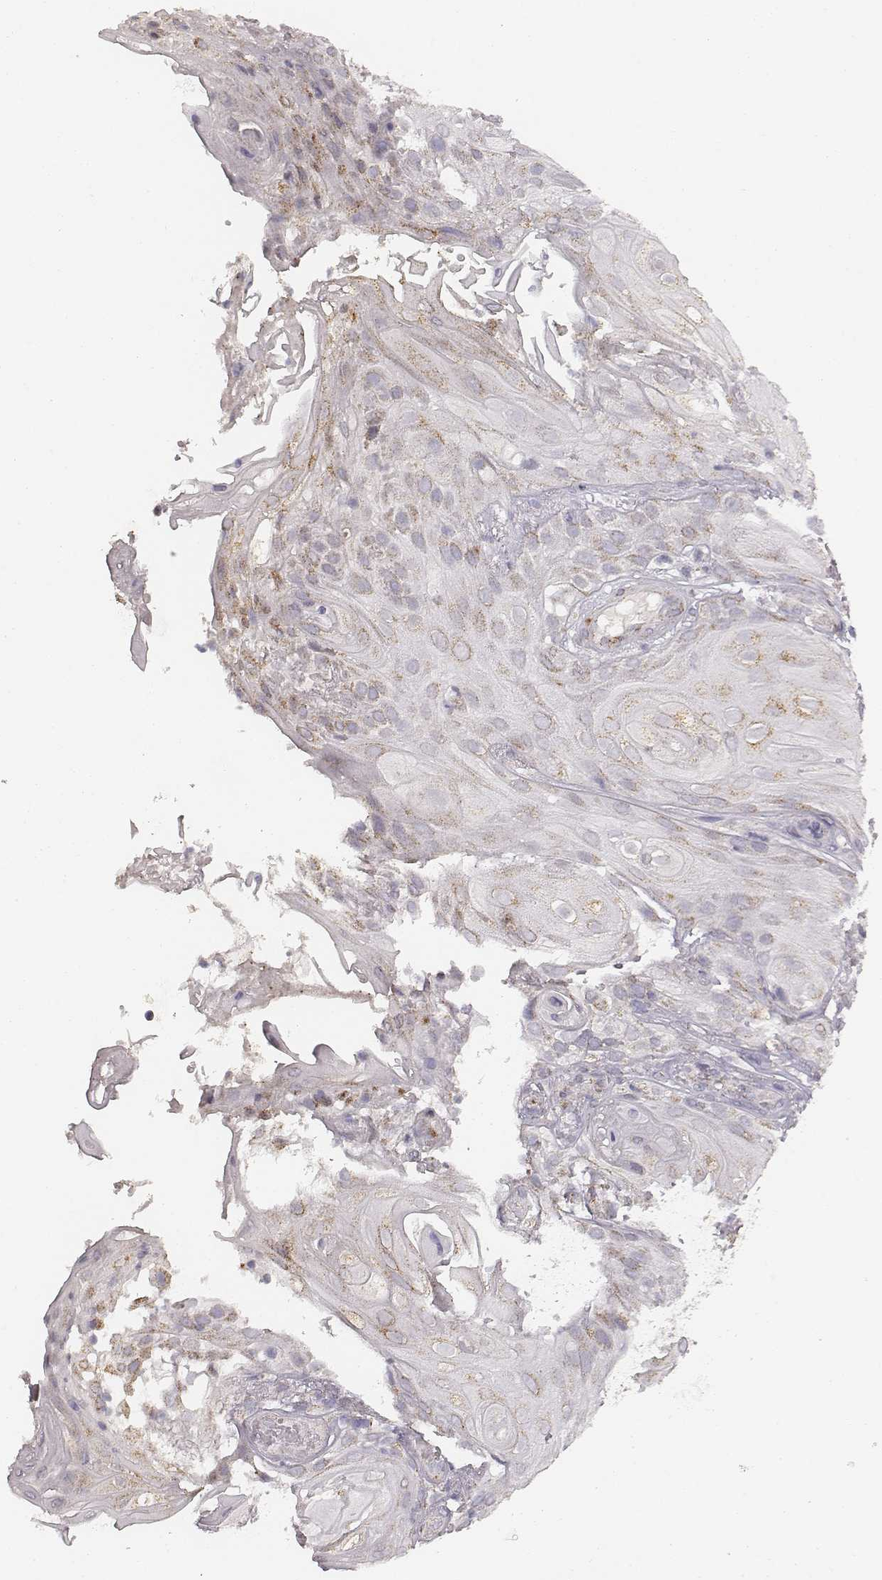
{"staining": {"intensity": "weak", "quantity": ">75%", "location": "cytoplasmic/membranous"}, "tissue": "skin cancer", "cell_type": "Tumor cells", "image_type": "cancer", "snomed": [{"axis": "morphology", "description": "Squamous cell carcinoma, NOS"}, {"axis": "topography", "description": "Skin"}], "caption": "The immunohistochemical stain highlights weak cytoplasmic/membranous expression in tumor cells of squamous cell carcinoma (skin) tissue. (Stains: DAB in brown, nuclei in blue, Microscopy: brightfield microscopy at high magnification).", "gene": "ABCD3", "patient": {"sex": "male", "age": 62}}